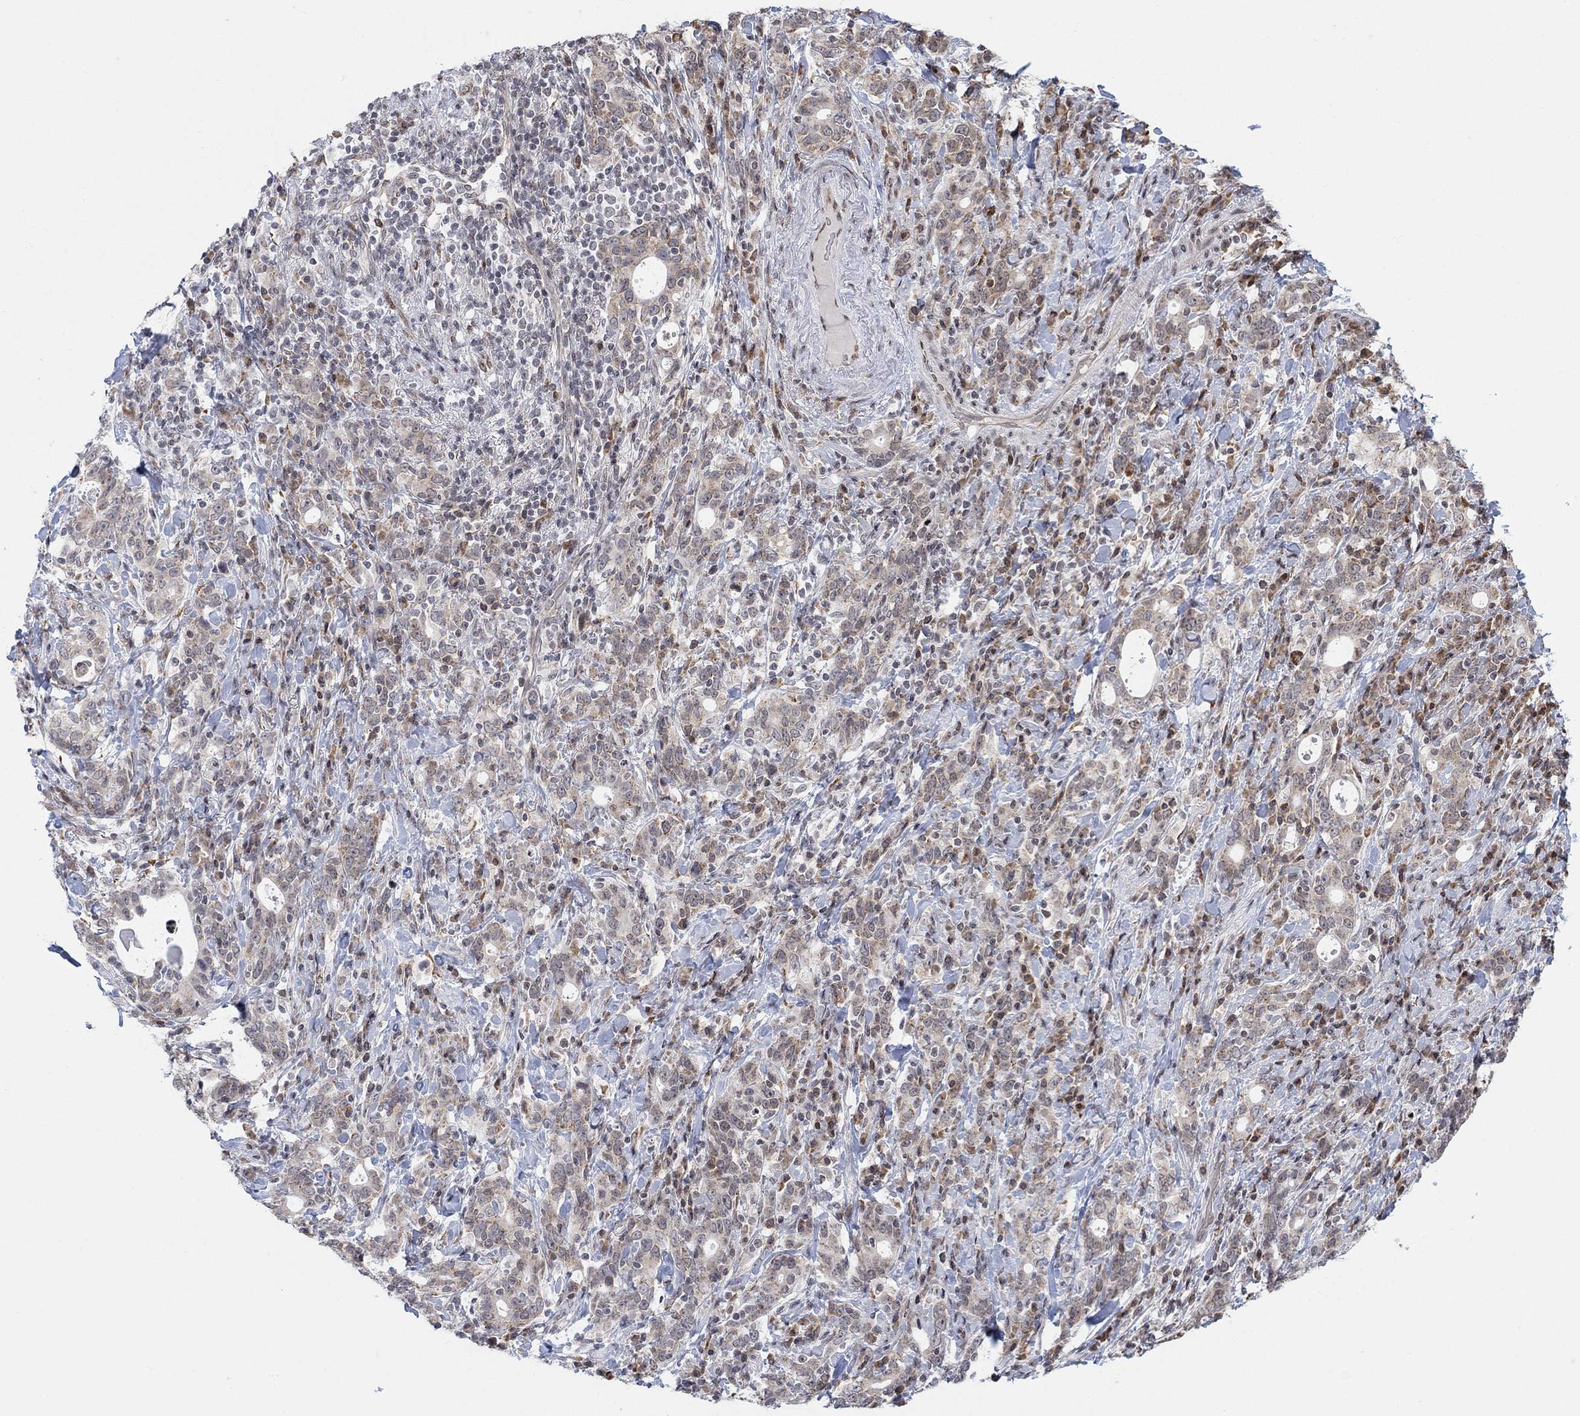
{"staining": {"intensity": "negative", "quantity": "none", "location": "none"}, "tissue": "stomach cancer", "cell_type": "Tumor cells", "image_type": "cancer", "snomed": [{"axis": "morphology", "description": "Adenocarcinoma, NOS"}, {"axis": "topography", "description": "Stomach"}], "caption": "Immunohistochemistry (IHC) photomicrograph of neoplastic tissue: stomach cancer stained with DAB demonstrates no significant protein staining in tumor cells.", "gene": "ABHD14A", "patient": {"sex": "male", "age": 79}}